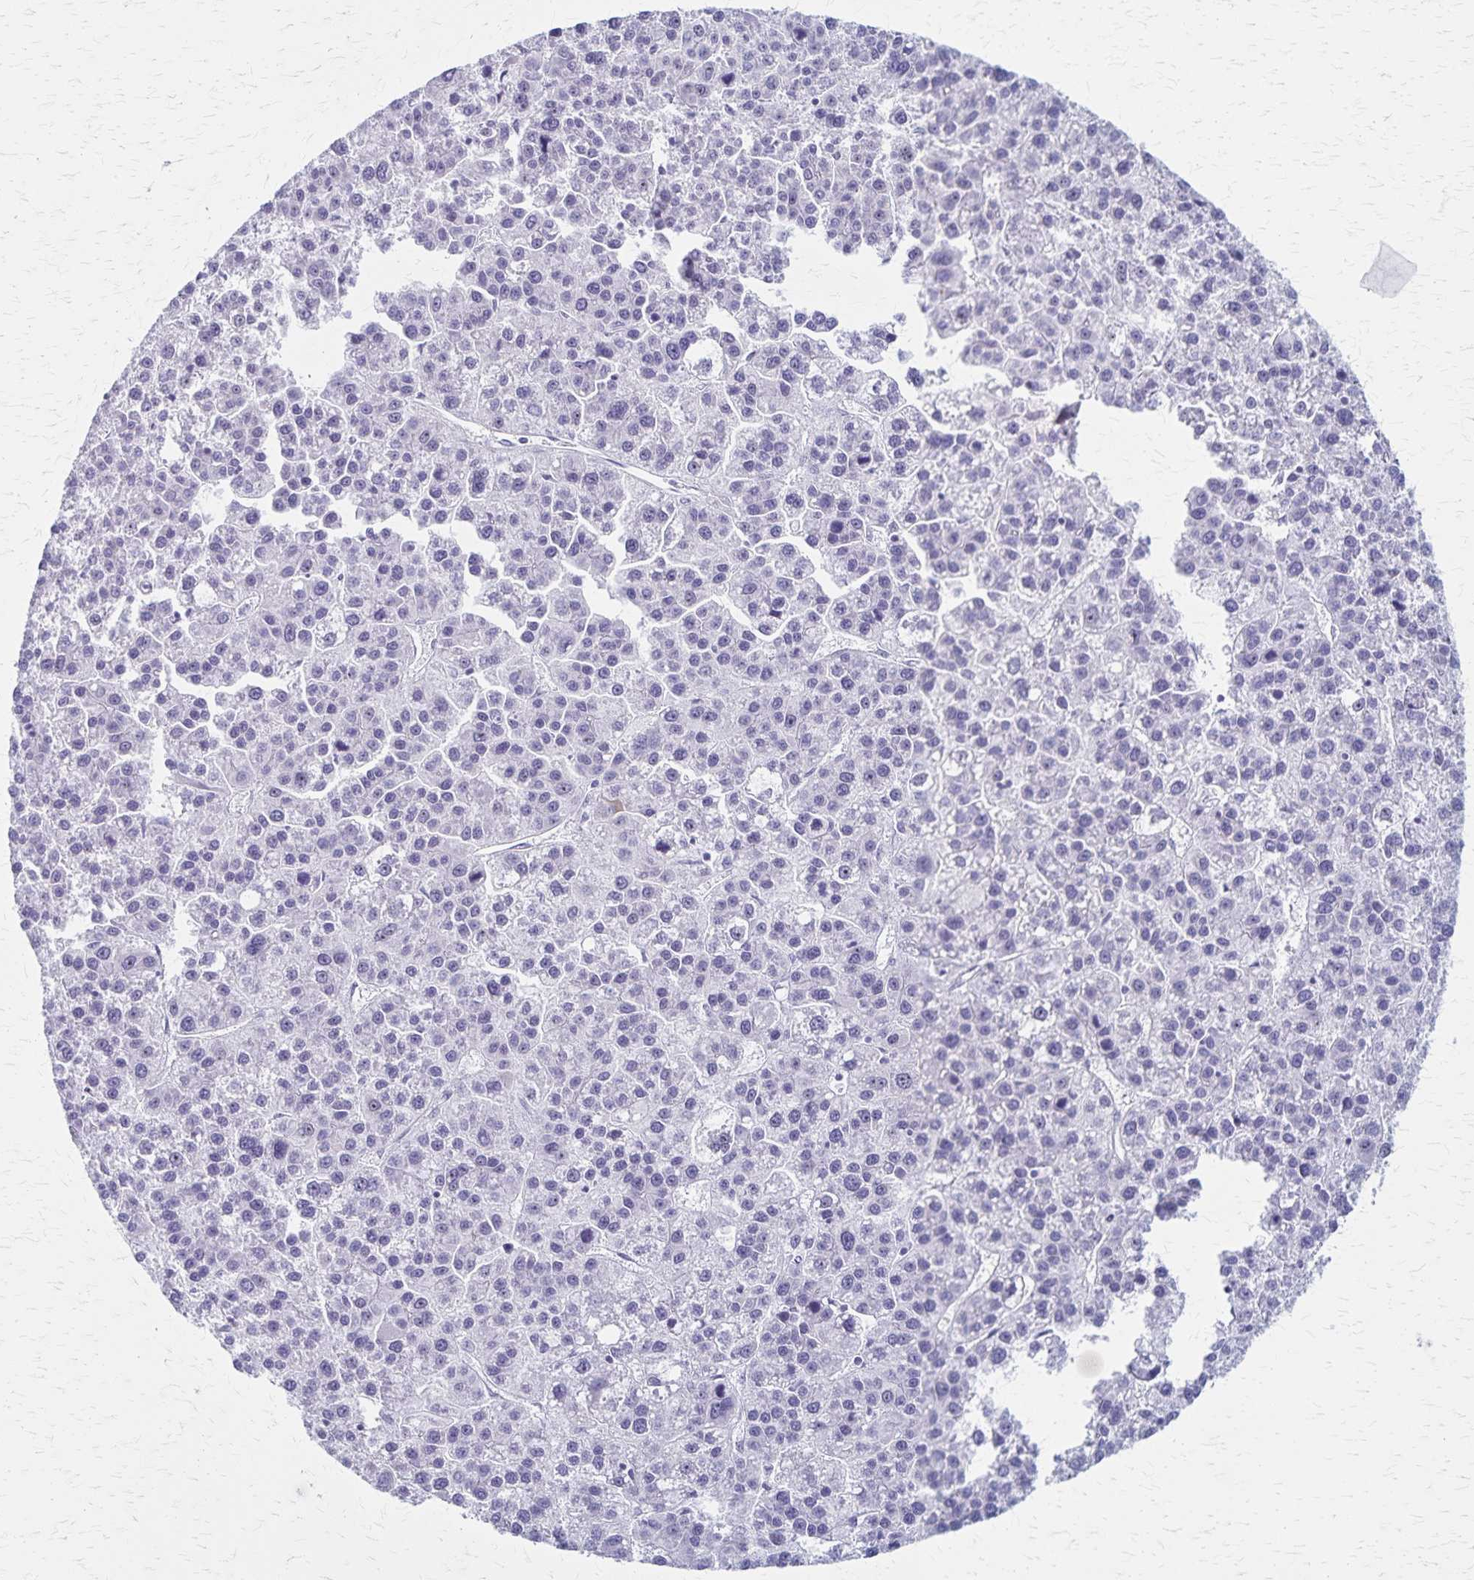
{"staining": {"intensity": "negative", "quantity": "none", "location": "none"}, "tissue": "liver cancer", "cell_type": "Tumor cells", "image_type": "cancer", "snomed": [{"axis": "morphology", "description": "Carcinoma, Hepatocellular, NOS"}, {"axis": "topography", "description": "Liver"}], "caption": "This image is of liver cancer stained with IHC to label a protein in brown with the nuclei are counter-stained blue. There is no expression in tumor cells. (DAB immunohistochemistry, high magnification).", "gene": "DLK2", "patient": {"sex": "female", "age": 58}}